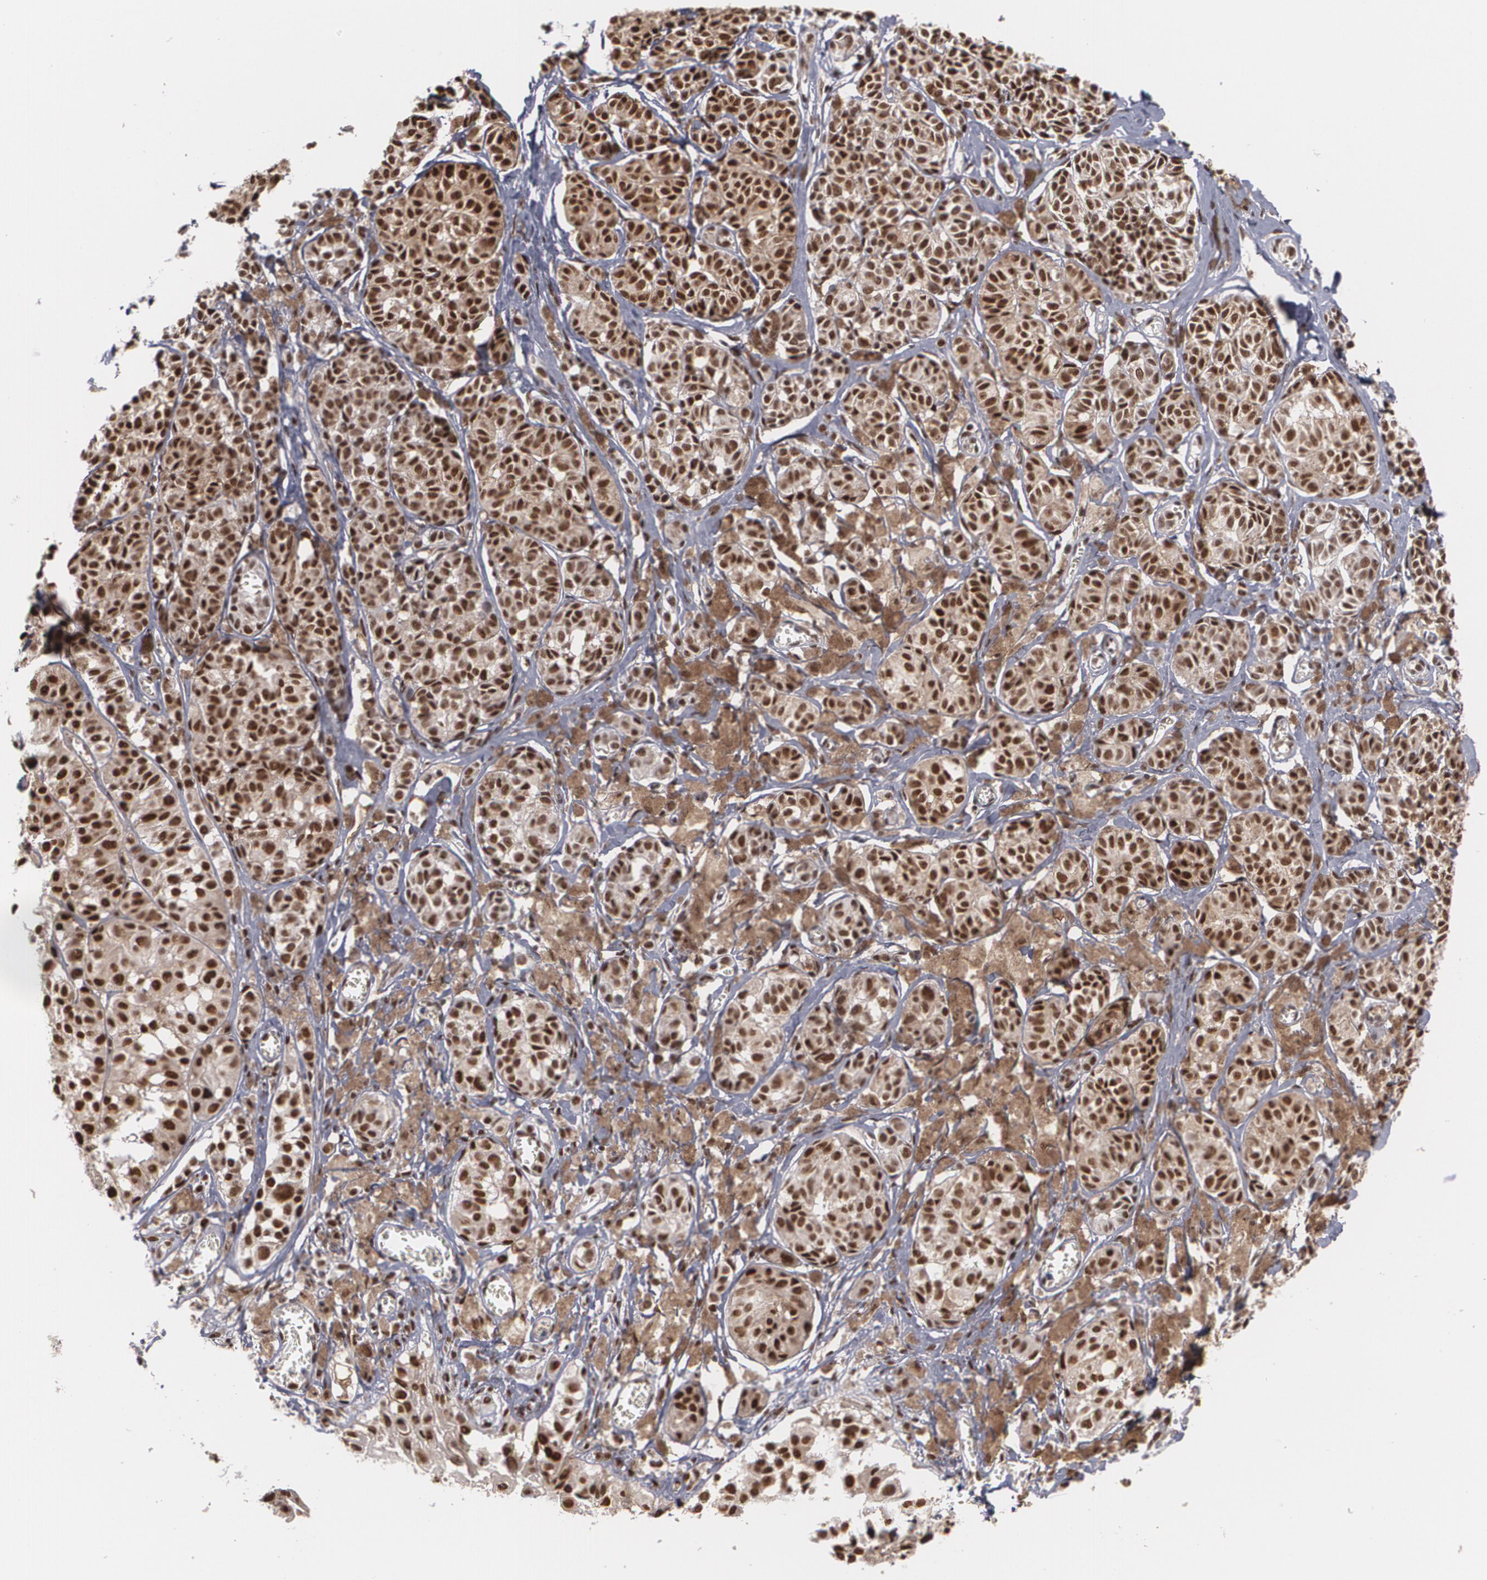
{"staining": {"intensity": "strong", "quantity": ">75%", "location": "cytoplasmic/membranous,nuclear"}, "tissue": "melanoma", "cell_type": "Tumor cells", "image_type": "cancer", "snomed": [{"axis": "morphology", "description": "Malignant melanoma, NOS"}, {"axis": "topography", "description": "Skin"}], "caption": "High-magnification brightfield microscopy of malignant melanoma stained with DAB (3,3'-diaminobenzidine) (brown) and counterstained with hematoxylin (blue). tumor cells exhibit strong cytoplasmic/membranous and nuclear staining is appreciated in about>75% of cells.", "gene": "ZNF234", "patient": {"sex": "male", "age": 76}}